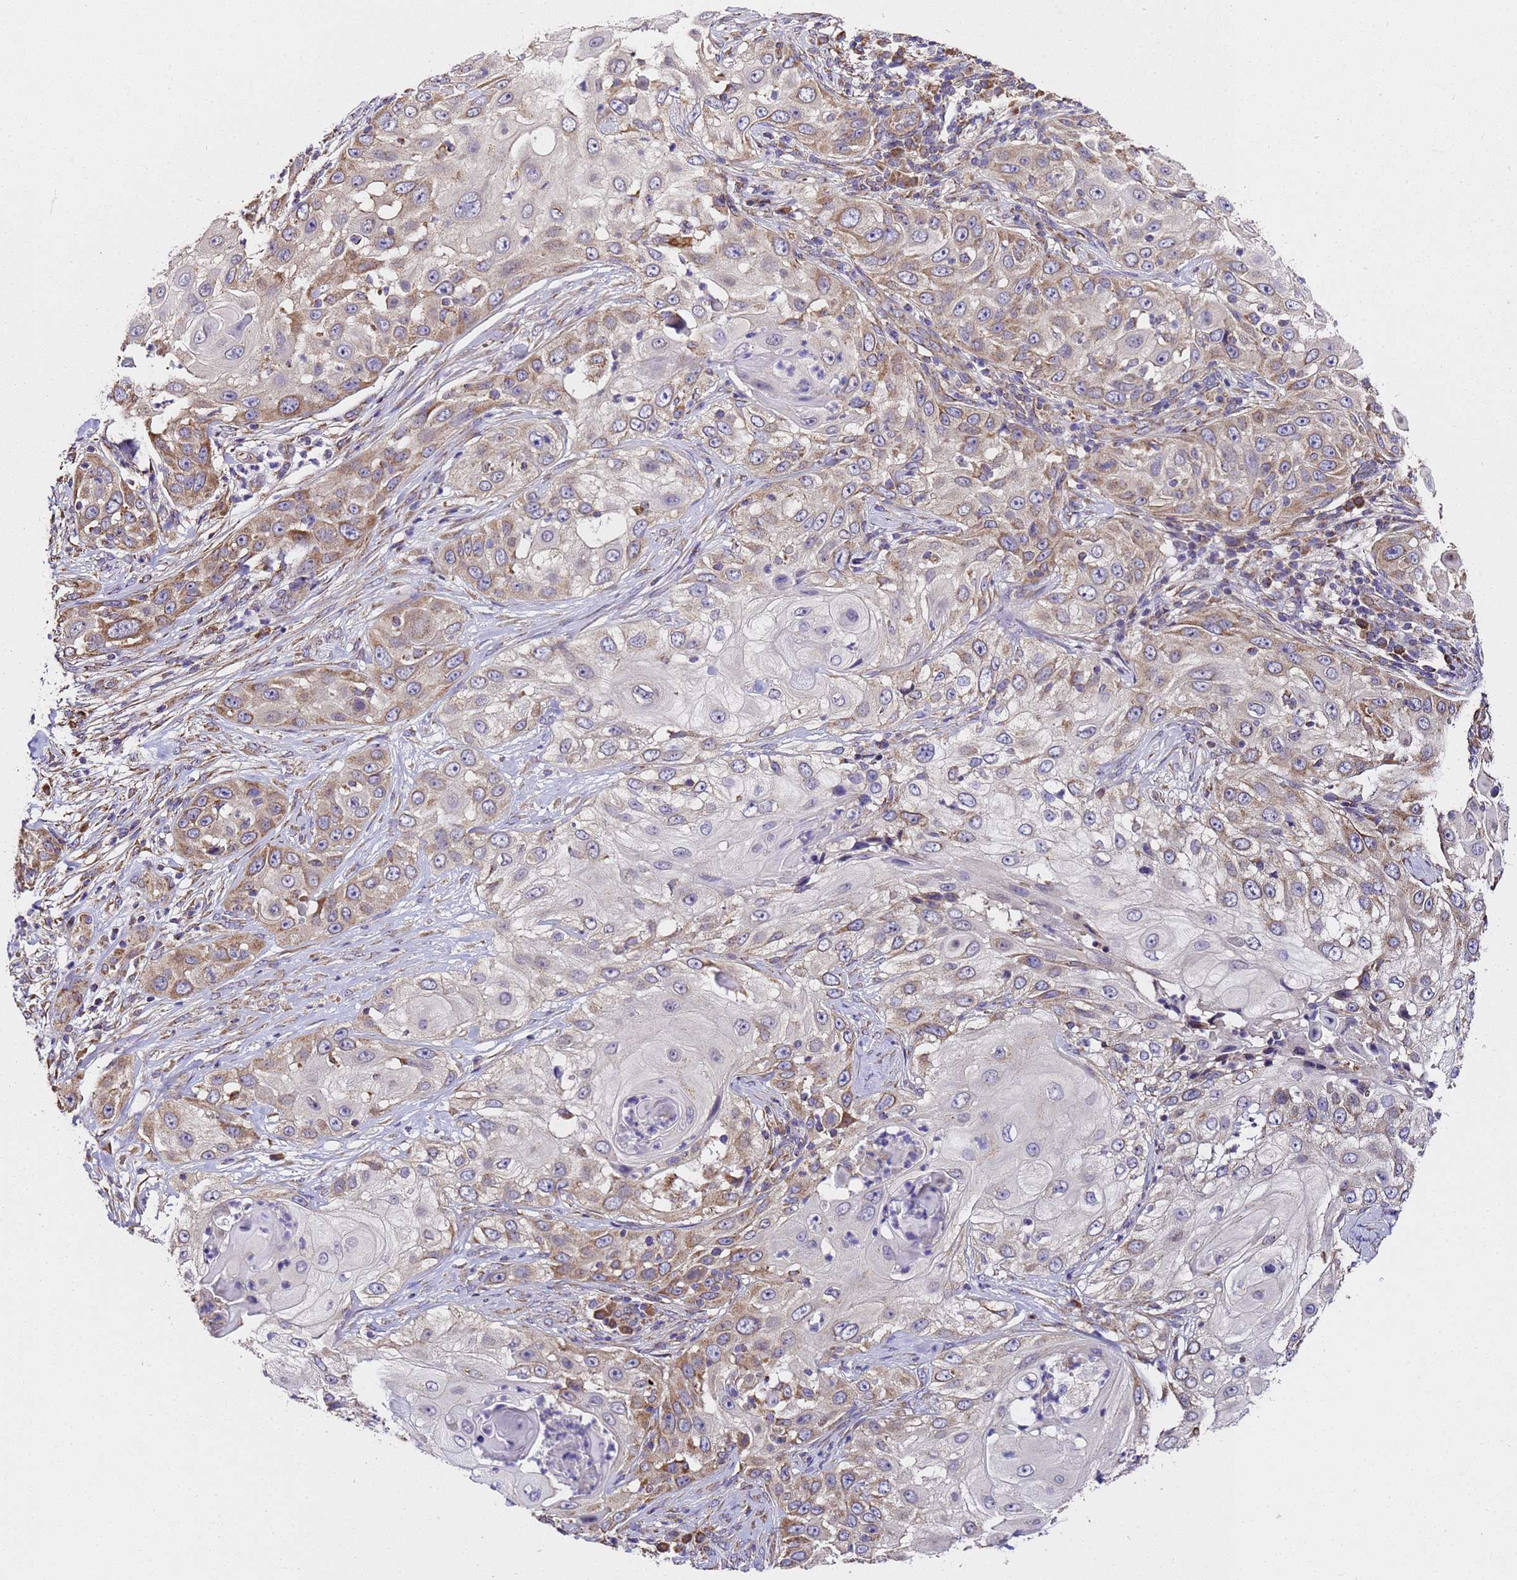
{"staining": {"intensity": "moderate", "quantity": "<25%", "location": "cytoplasmic/membranous"}, "tissue": "skin cancer", "cell_type": "Tumor cells", "image_type": "cancer", "snomed": [{"axis": "morphology", "description": "Squamous cell carcinoma, NOS"}, {"axis": "topography", "description": "Skin"}], "caption": "This is a photomicrograph of IHC staining of skin squamous cell carcinoma, which shows moderate positivity in the cytoplasmic/membranous of tumor cells.", "gene": "LRRIQ1", "patient": {"sex": "female", "age": 44}}